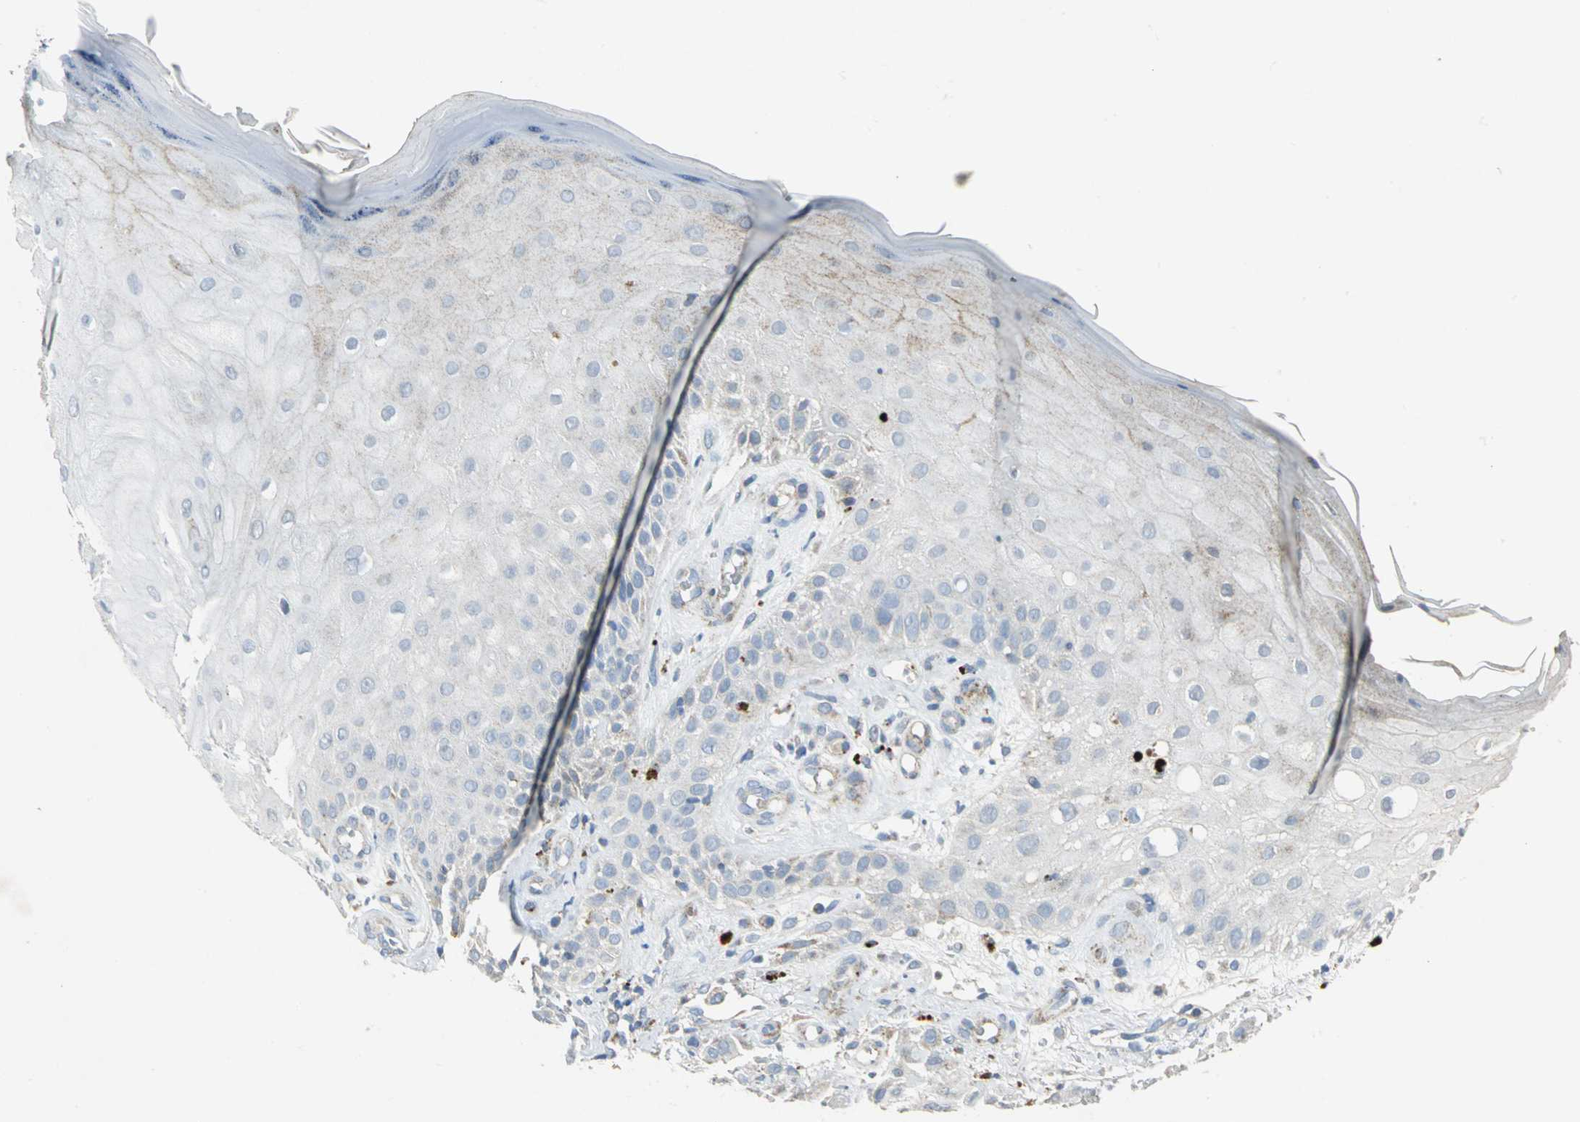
{"staining": {"intensity": "weak", "quantity": "<25%", "location": "cytoplasmic/membranous"}, "tissue": "skin cancer", "cell_type": "Tumor cells", "image_type": "cancer", "snomed": [{"axis": "morphology", "description": "Squamous cell carcinoma, NOS"}, {"axis": "topography", "description": "Skin"}], "caption": "Immunohistochemistry of human skin squamous cell carcinoma demonstrates no staining in tumor cells.", "gene": "SPPL2B", "patient": {"sex": "female", "age": 42}}